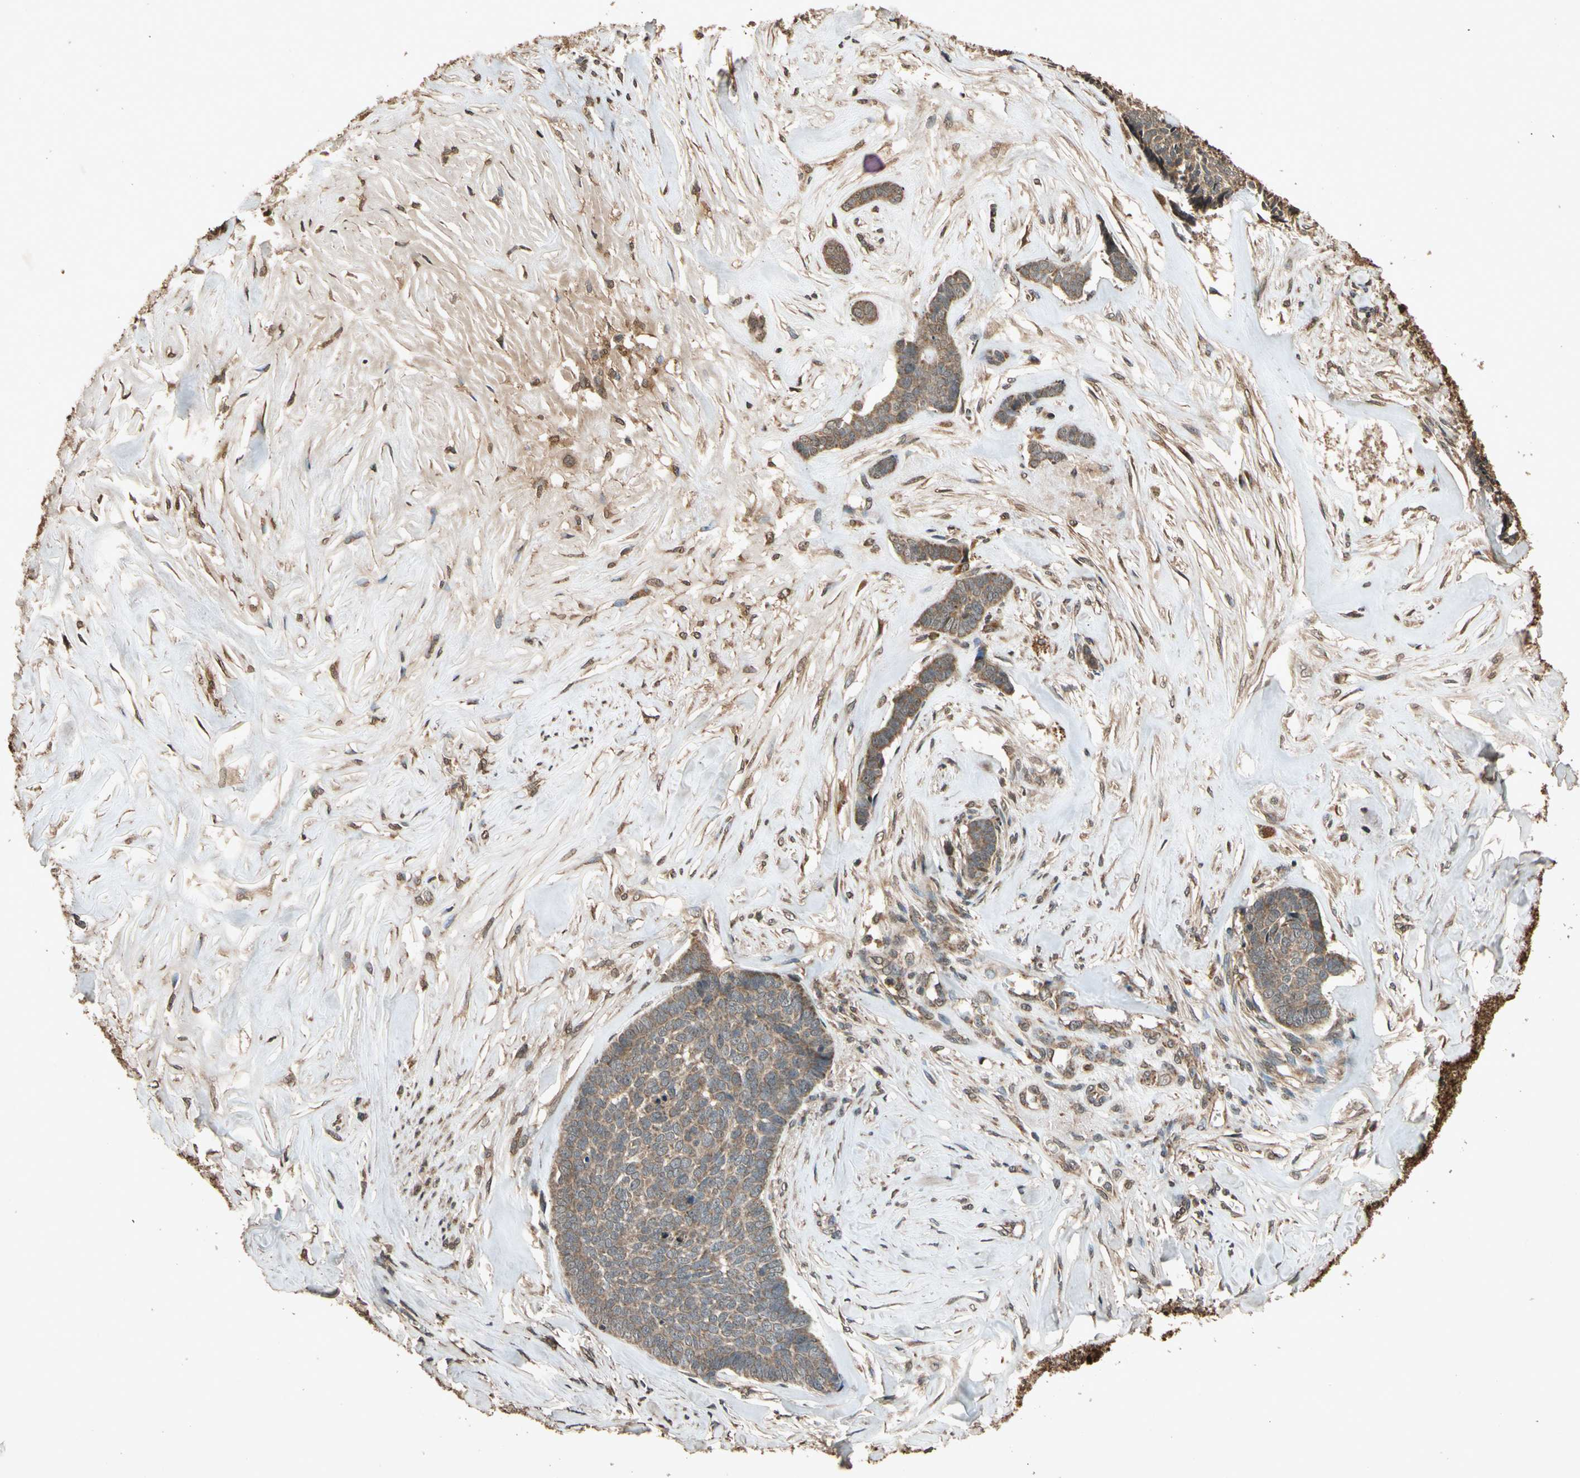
{"staining": {"intensity": "moderate", "quantity": ">75%", "location": "cytoplasmic/membranous"}, "tissue": "skin cancer", "cell_type": "Tumor cells", "image_type": "cancer", "snomed": [{"axis": "morphology", "description": "Basal cell carcinoma"}, {"axis": "topography", "description": "Skin"}], "caption": "IHC image of neoplastic tissue: human skin basal cell carcinoma stained using IHC shows medium levels of moderate protein expression localized specifically in the cytoplasmic/membranous of tumor cells, appearing as a cytoplasmic/membranous brown color.", "gene": "TXN2", "patient": {"sex": "male", "age": 84}}